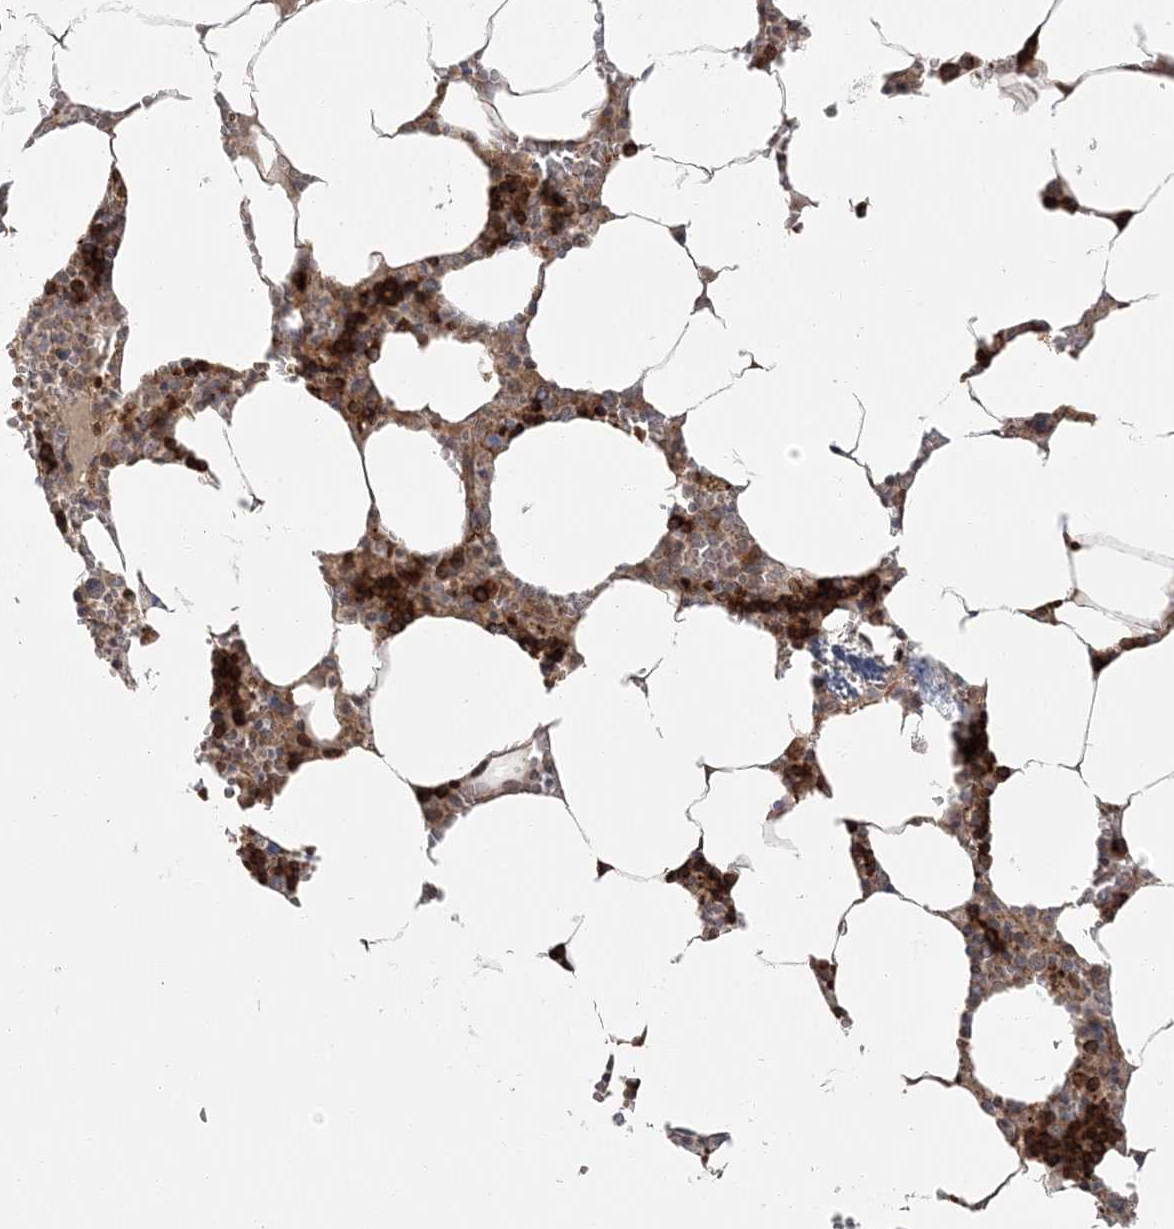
{"staining": {"intensity": "strong", "quantity": "25%-75%", "location": "cytoplasmic/membranous"}, "tissue": "bone marrow", "cell_type": "Hematopoietic cells", "image_type": "normal", "snomed": [{"axis": "morphology", "description": "Normal tissue, NOS"}, {"axis": "topography", "description": "Bone marrow"}], "caption": "Protein positivity by immunohistochemistry reveals strong cytoplasmic/membranous staining in about 25%-75% of hematopoietic cells in benign bone marrow.", "gene": "RGCC", "patient": {"sex": "male", "age": 70}}